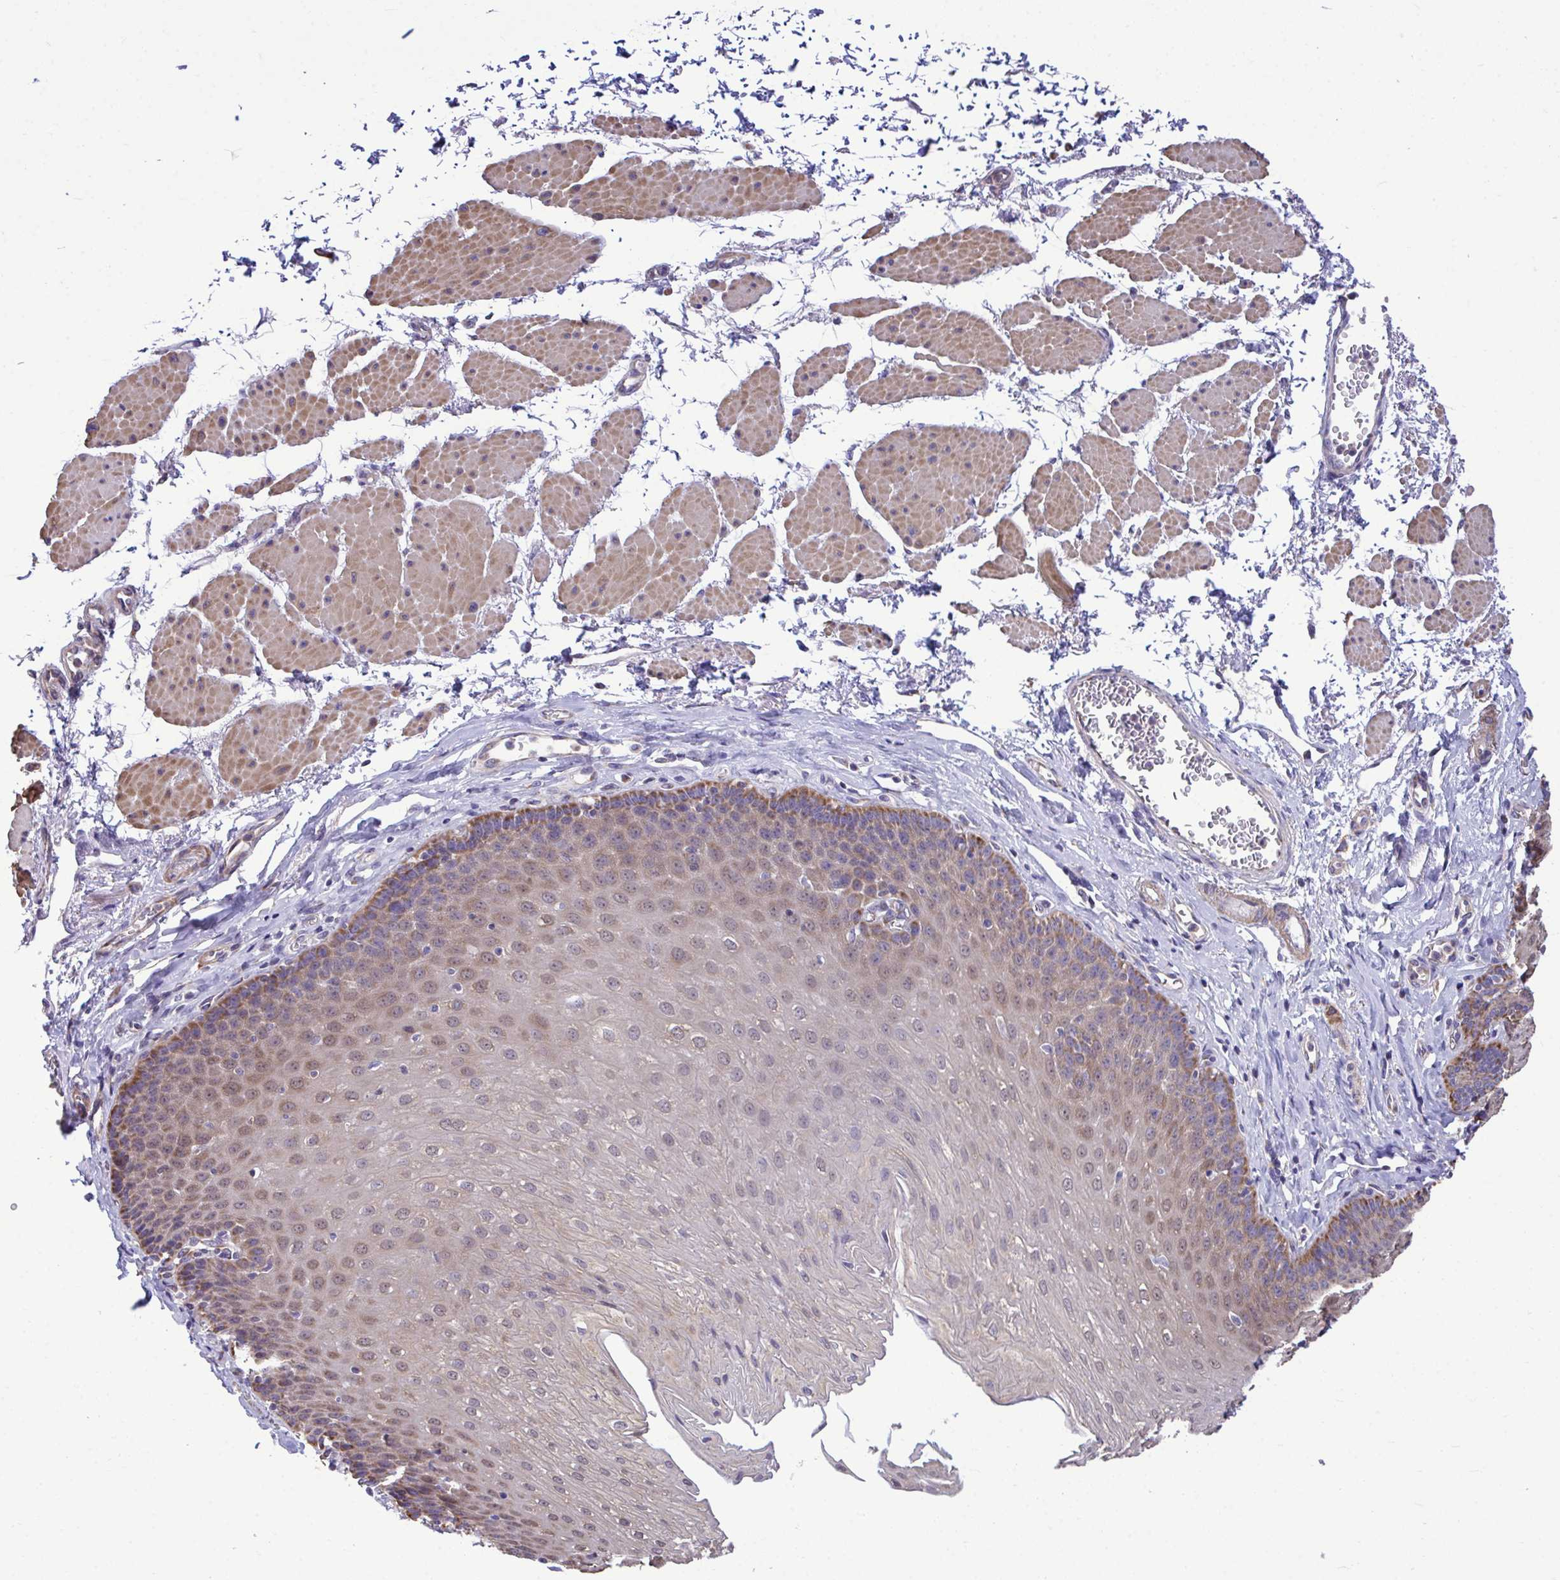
{"staining": {"intensity": "moderate", "quantity": "25%-75%", "location": "cytoplasmic/membranous,nuclear"}, "tissue": "esophagus", "cell_type": "Squamous epithelial cells", "image_type": "normal", "snomed": [{"axis": "morphology", "description": "Normal tissue, NOS"}, {"axis": "topography", "description": "Esophagus"}], "caption": "The histopathology image demonstrates staining of normal esophagus, revealing moderate cytoplasmic/membranous,nuclear protein staining (brown color) within squamous epithelial cells. (DAB (3,3'-diaminobenzidine) = brown stain, brightfield microscopy at high magnification).", "gene": "ENSG00000269547", "patient": {"sex": "female", "age": 81}}